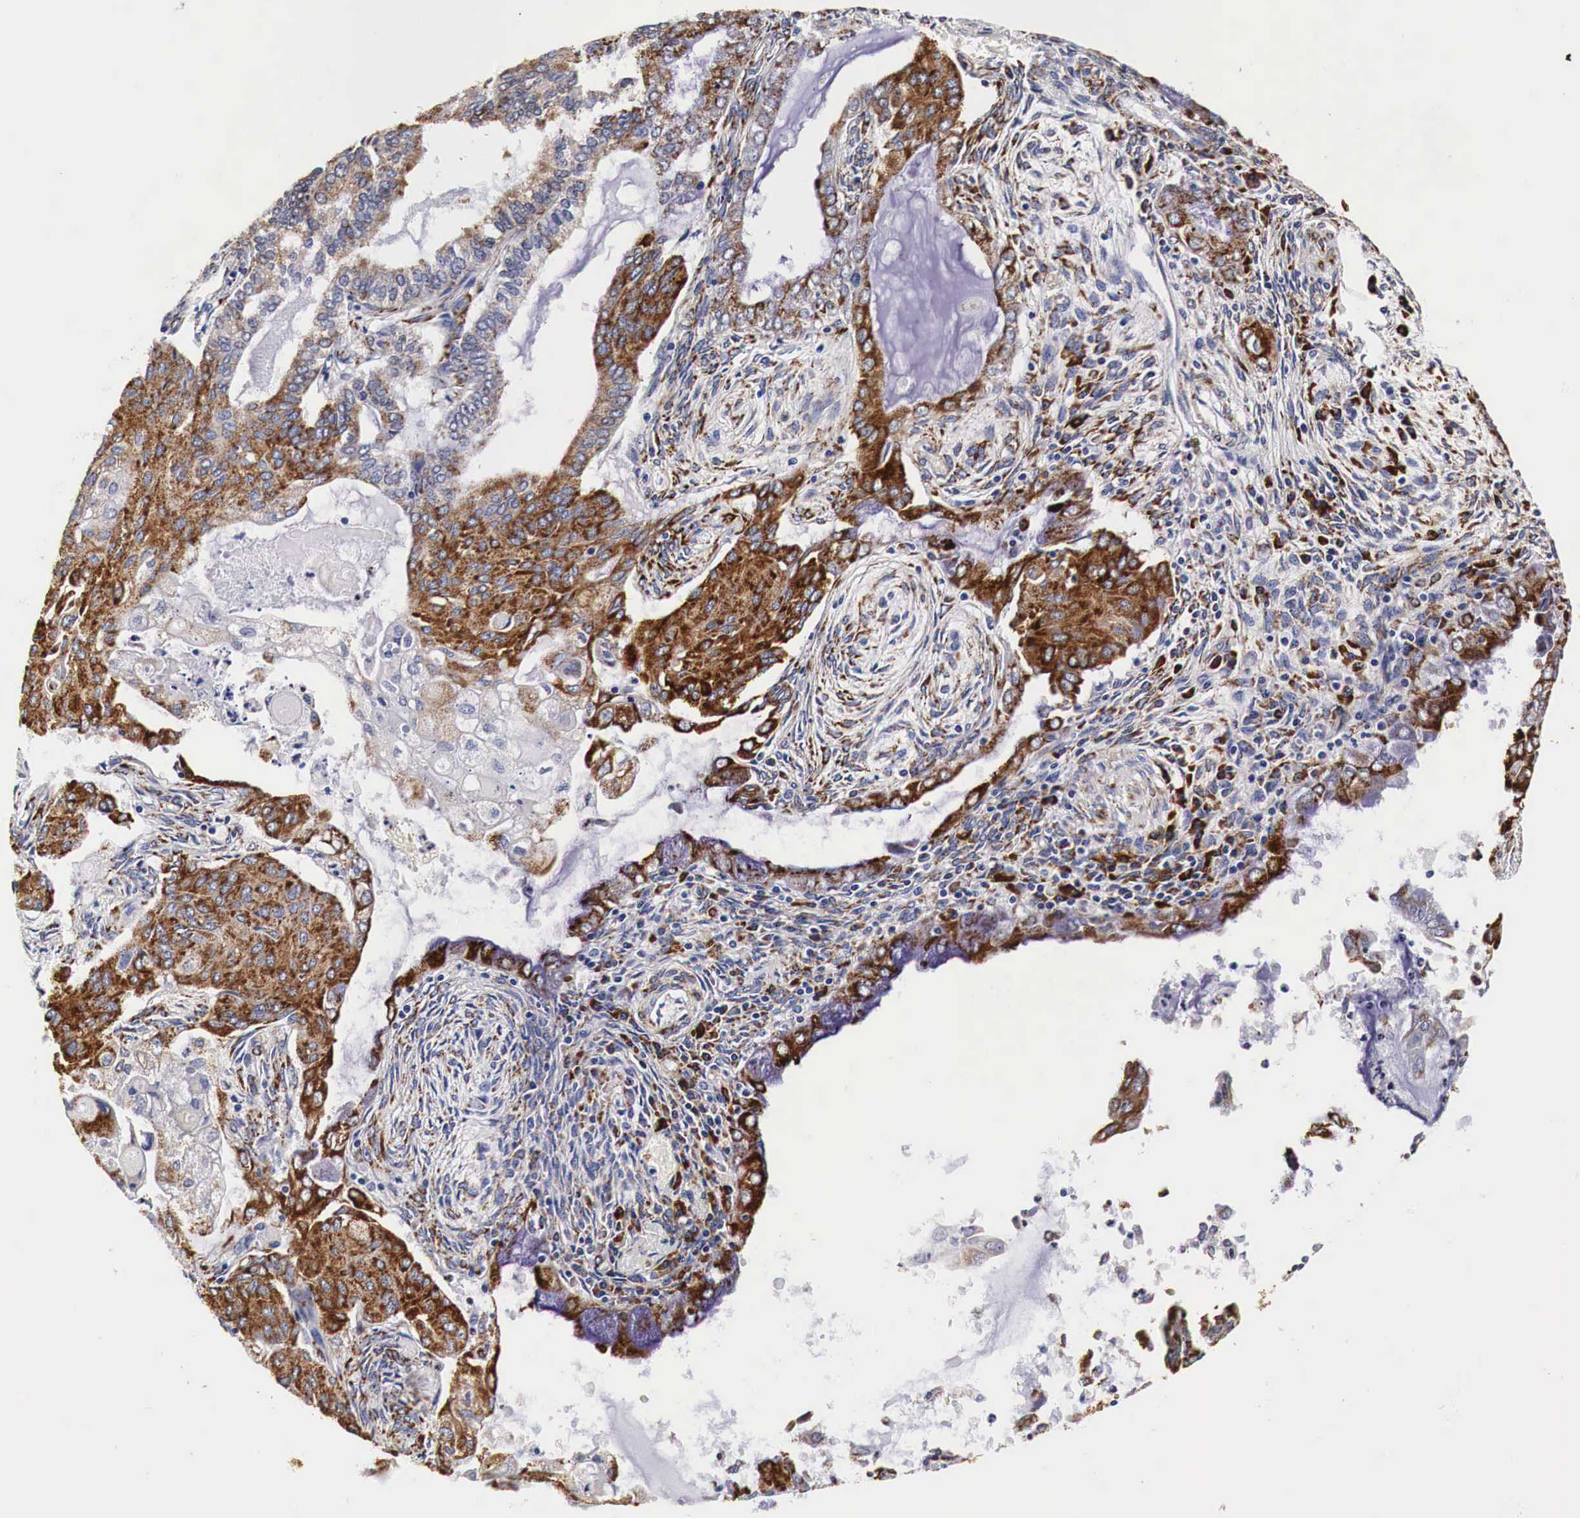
{"staining": {"intensity": "moderate", "quantity": ">75%", "location": "cytoplasmic/membranous"}, "tissue": "endometrial cancer", "cell_type": "Tumor cells", "image_type": "cancer", "snomed": [{"axis": "morphology", "description": "Adenocarcinoma, NOS"}, {"axis": "topography", "description": "Endometrium"}], "caption": "Immunohistochemistry (IHC) photomicrograph of human endometrial cancer stained for a protein (brown), which reveals medium levels of moderate cytoplasmic/membranous positivity in approximately >75% of tumor cells.", "gene": "CKAP4", "patient": {"sex": "female", "age": 79}}